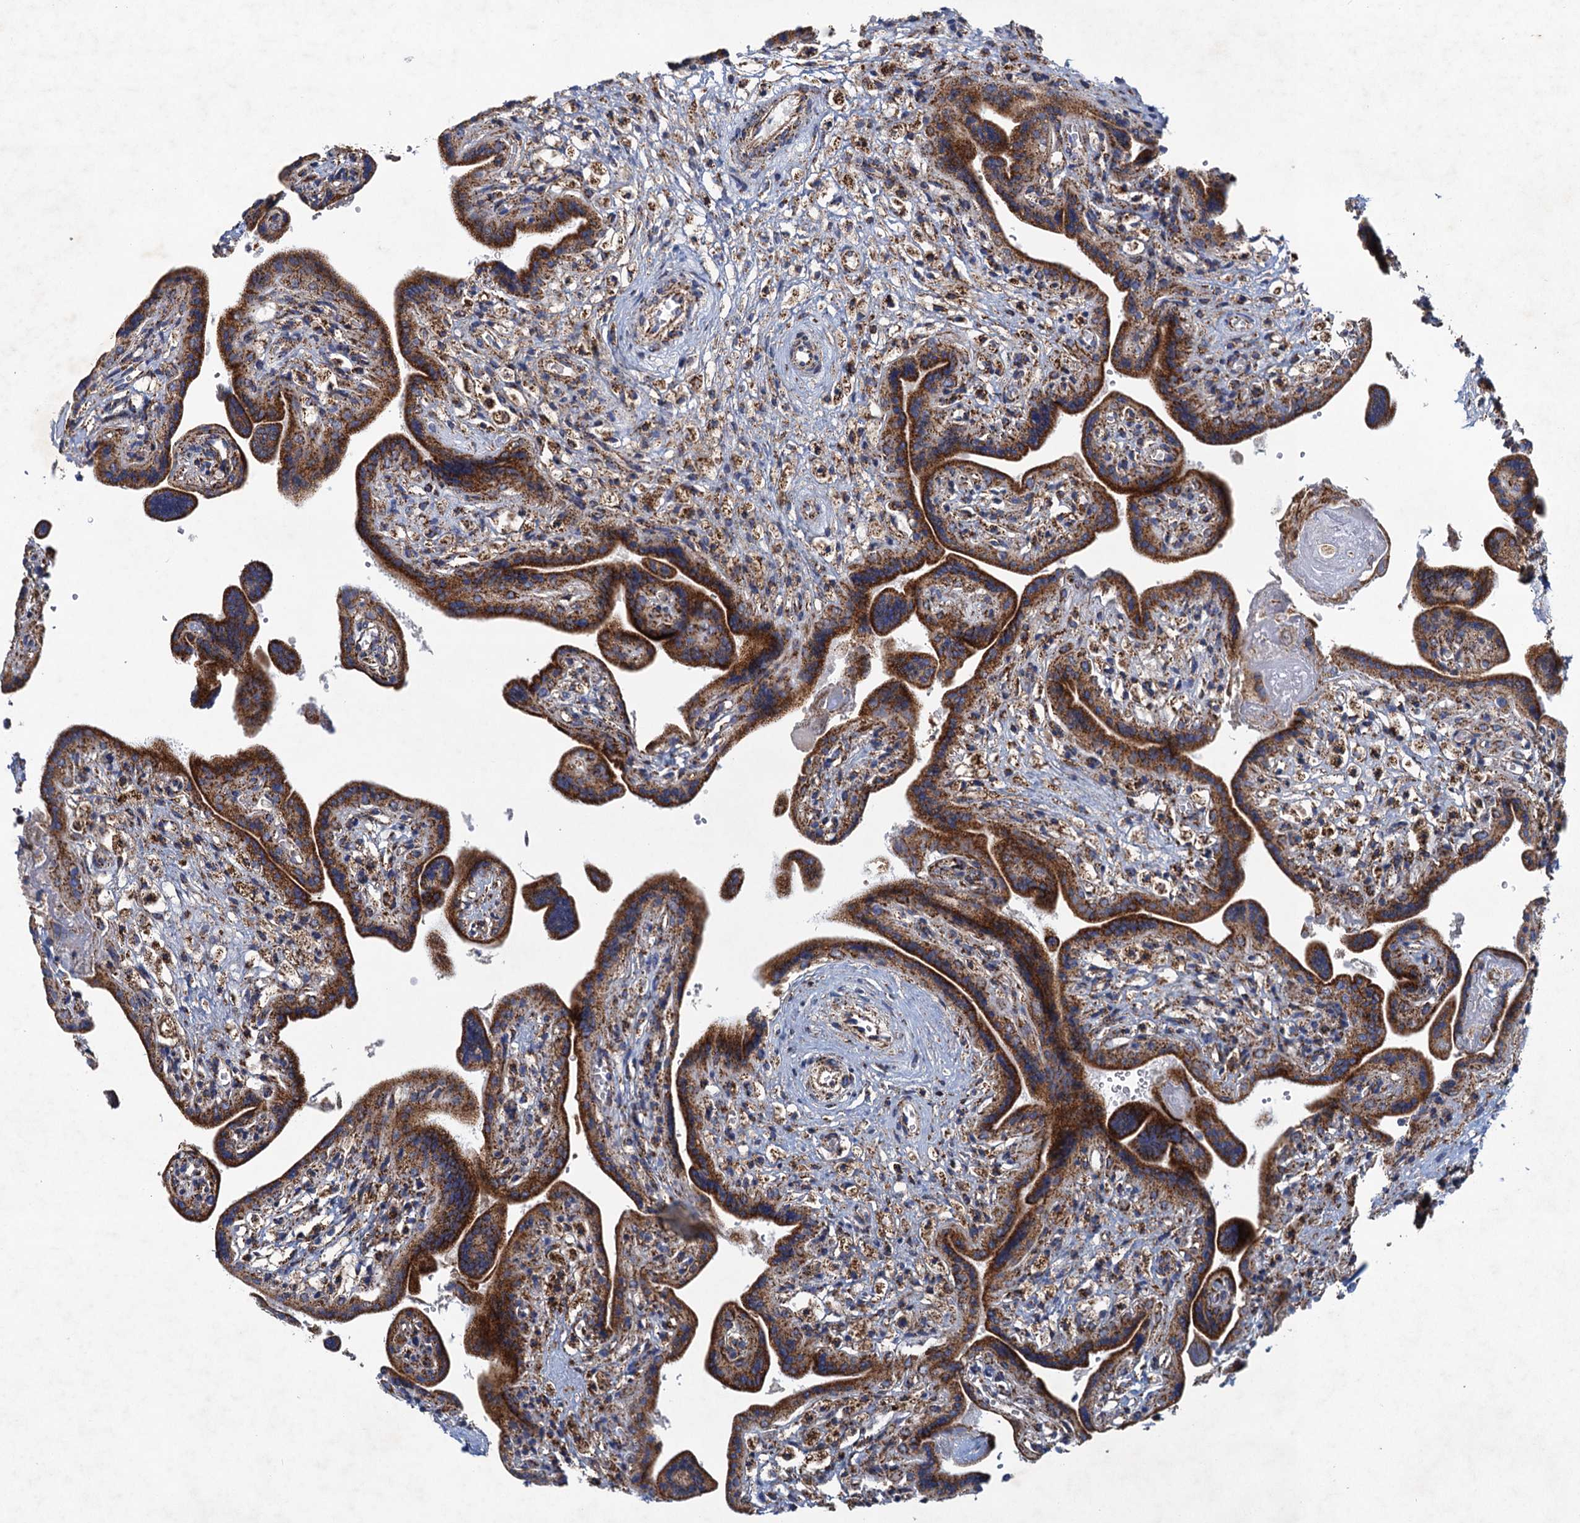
{"staining": {"intensity": "strong", "quantity": ">75%", "location": "cytoplasmic/membranous"}, "tissue": "placenta", "cell_type": "Trophoblastic cells", "image_type": "normal", "snomed": [{"axis": "morphology", "description": "Normal tissue, NOS"}, {"axis": "topography", "description": "Placenta"}], "caption": "Protein staining of unremarkable placenta exhibits strong cytoplasmic/membranous positivity in approximately >75% of trophoblastic cells. (DAB (3,3'-diaminobenzidine) IHC with brightfield microscopy, high magnification).", "gene": "GTPBP3", "patient": {"sex": "female", "age": 37}}